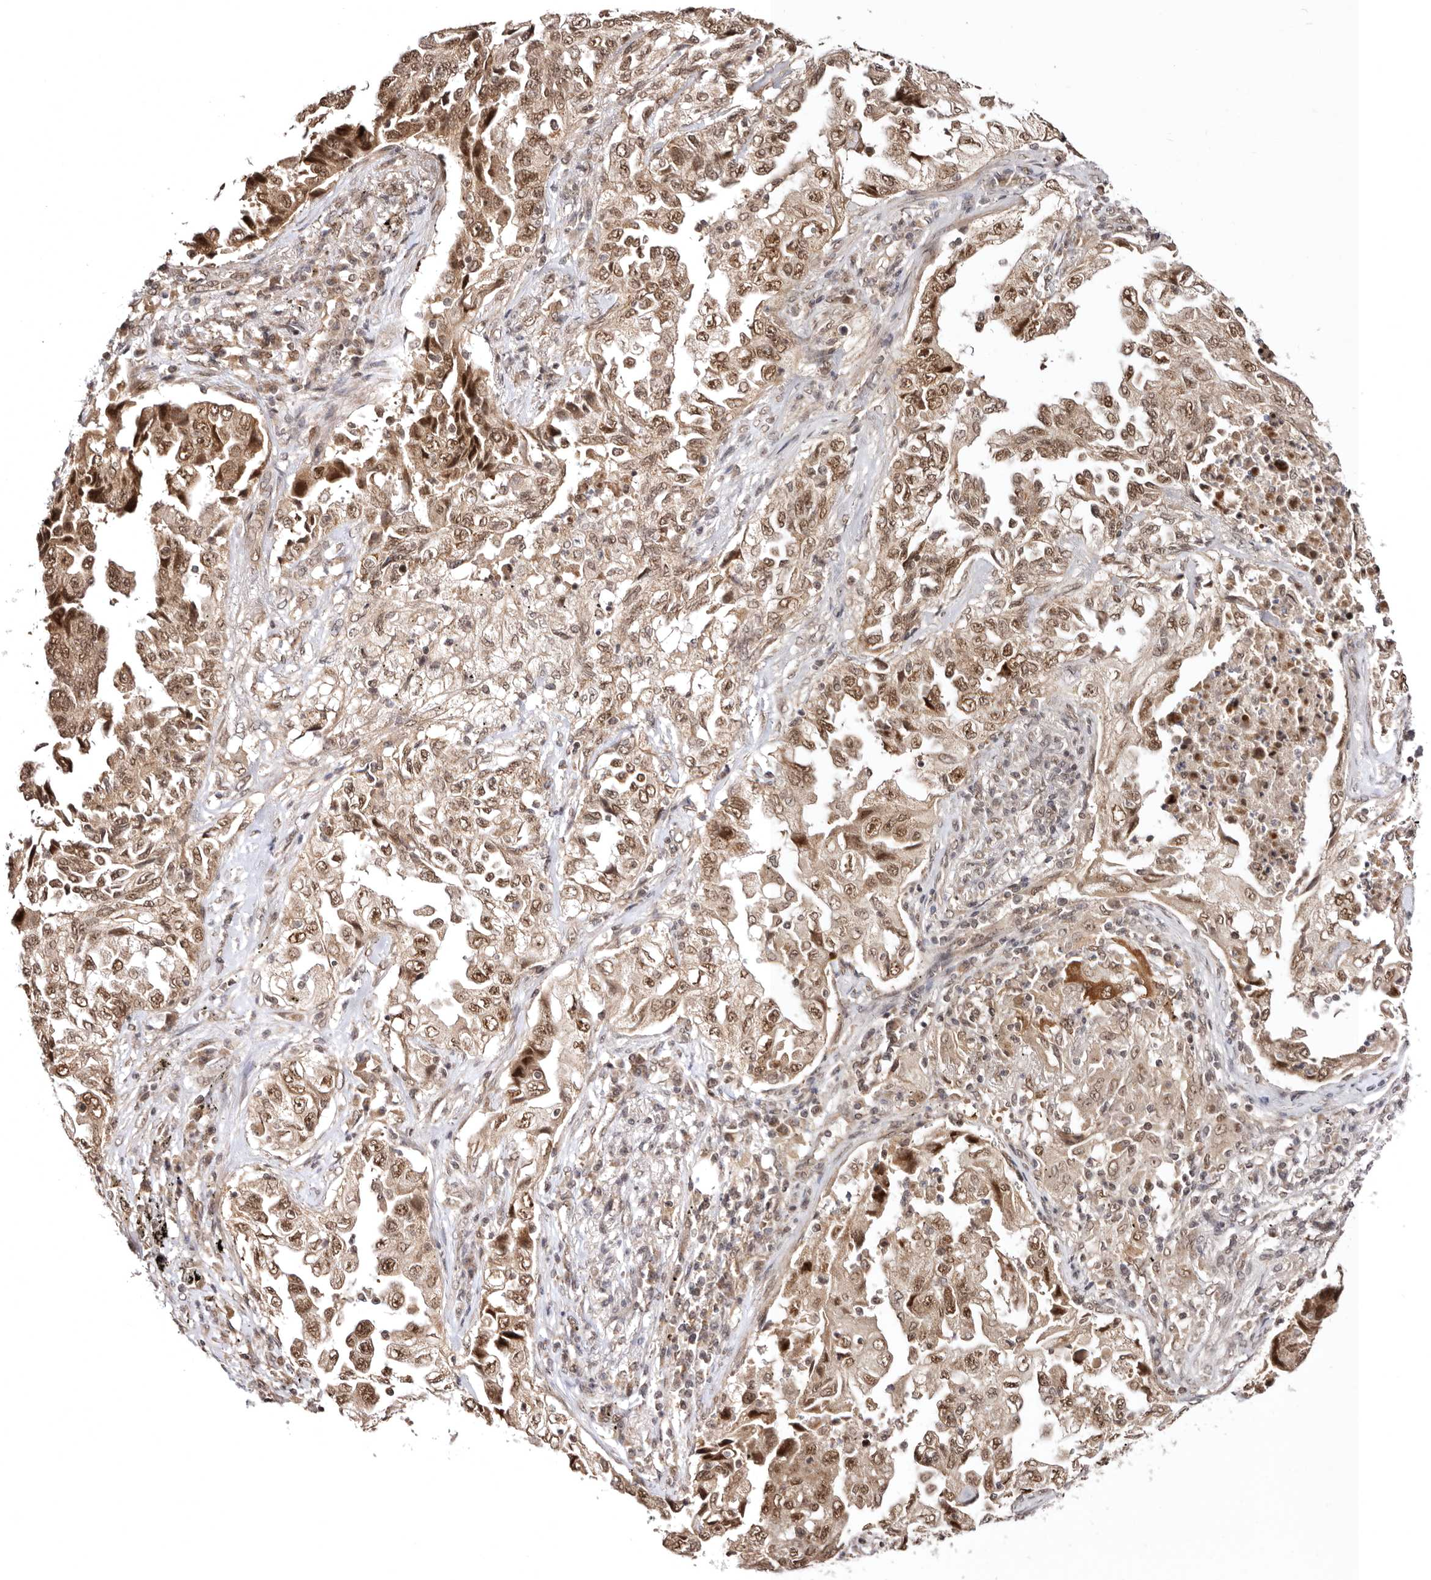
{"staining": {"intensity": "moderate", "quantity": ">75%", "location": "cytoplasmic/membranous,nuclear"}, "tissue": "lung cancer", "cell_type": "Tumor cells", "image_type": "cancer", "snomed": [{"axis": "morphology", "description": "Adenocarcinoma, NOS"}, {"axis": "topography", "description": "Lung"}], "caption": "A photomicrograph of human lung cancer stained for a protein shows moderate cytoplasmic/membranous and nuclear brown staining in tumor cells.", "gene": "MED8", "patient": {"sex": "female", "age": 51}}